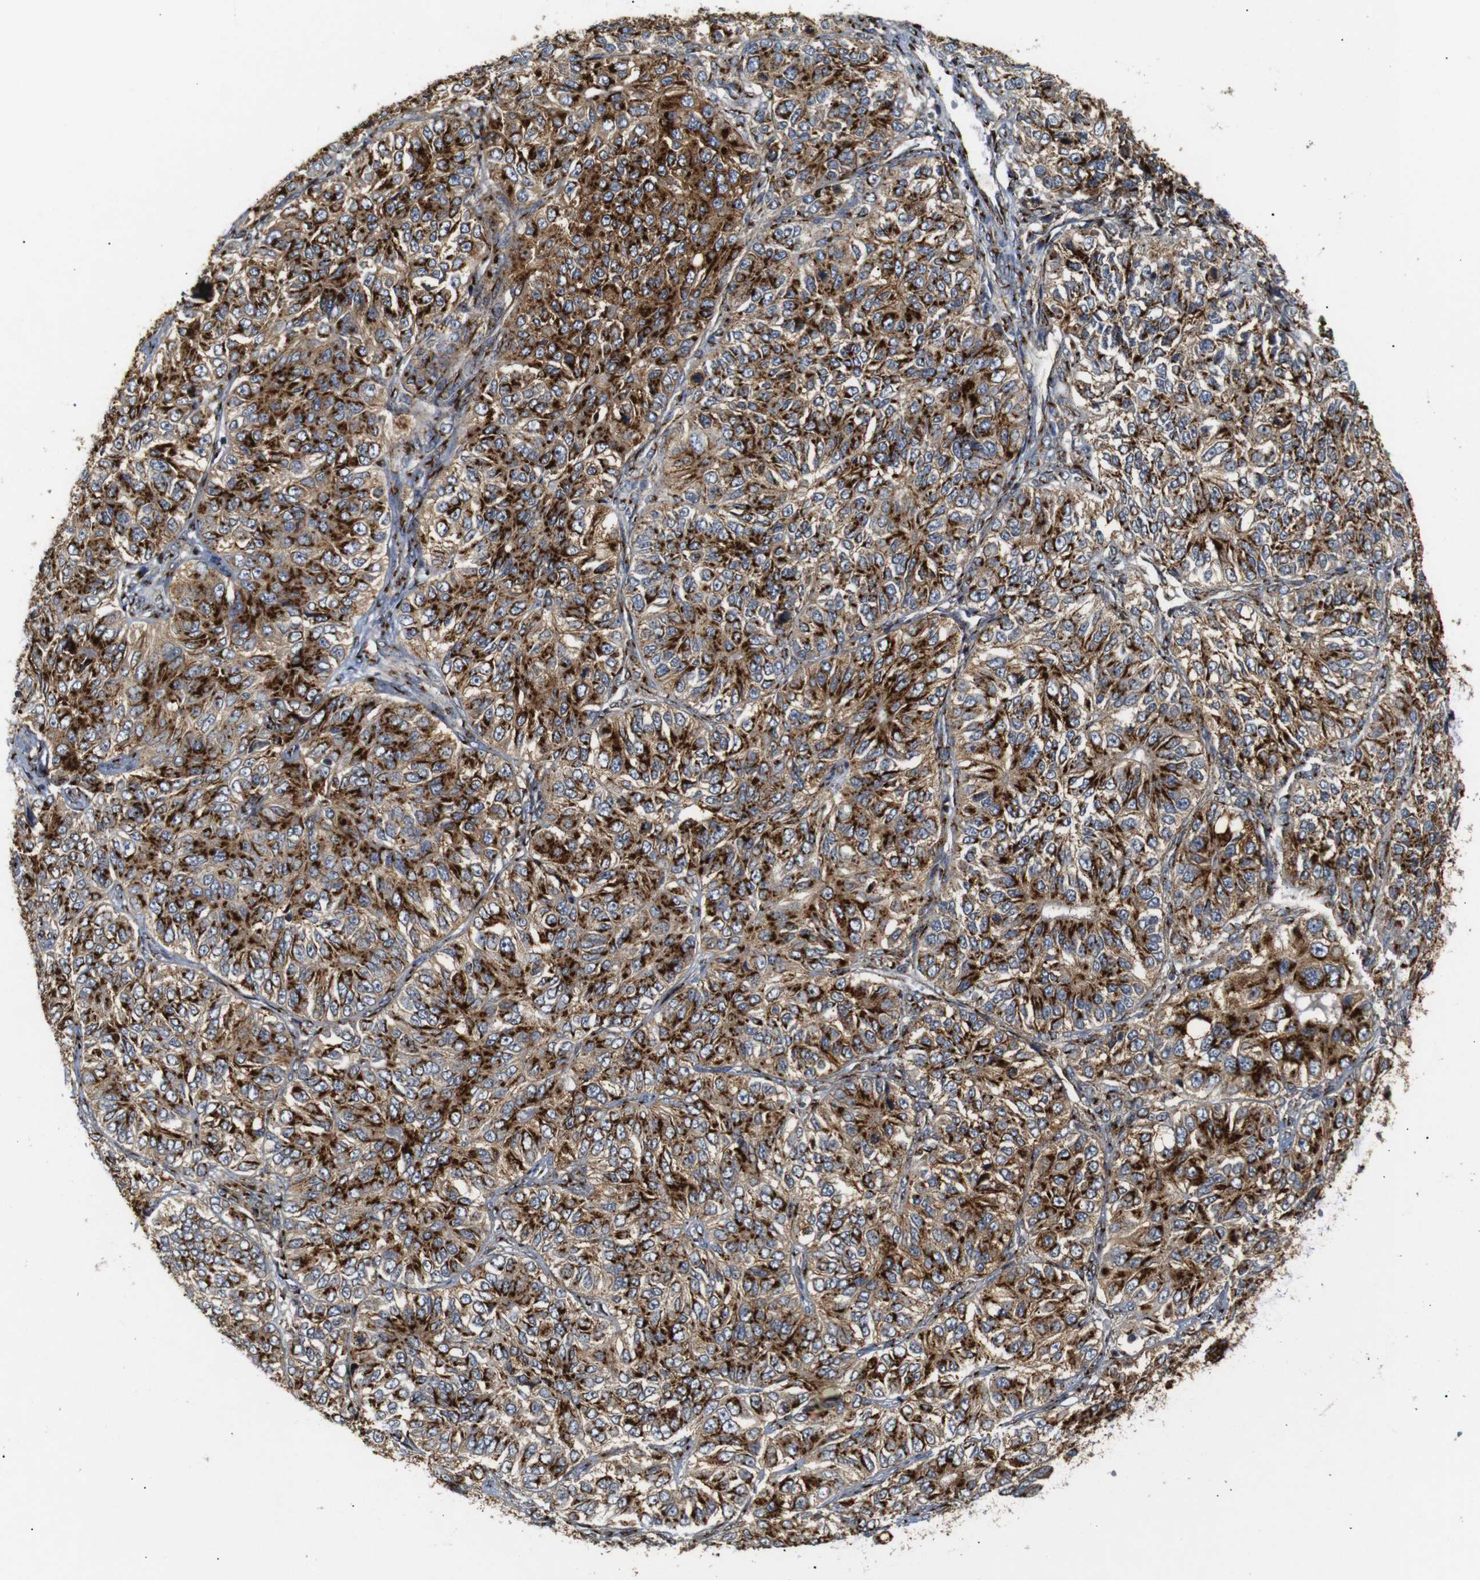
{"staining": {"intensity": "strong", "quantity": ">75%", "location": "cytoplasmic/membranous"}, "tissue": "ovarian cancer", "cell_type": "Tumor cells", "image_type": "cancer", "snomed": [{"axis": "morphology", "description": "Carcinoma, endometroid"}, {"axis": "topography", "description": "Ovary"}], "caption": "A brown stain shows strong cytoplasmic/membranous staining of a protein in ovarian cancer (endometroid carcinoma) tumor cells. (Brightfield microscopy of DAB IHC at high magnification).", "gene": "TGOLN2", "patient": {"sex": "female", "age": 51}}